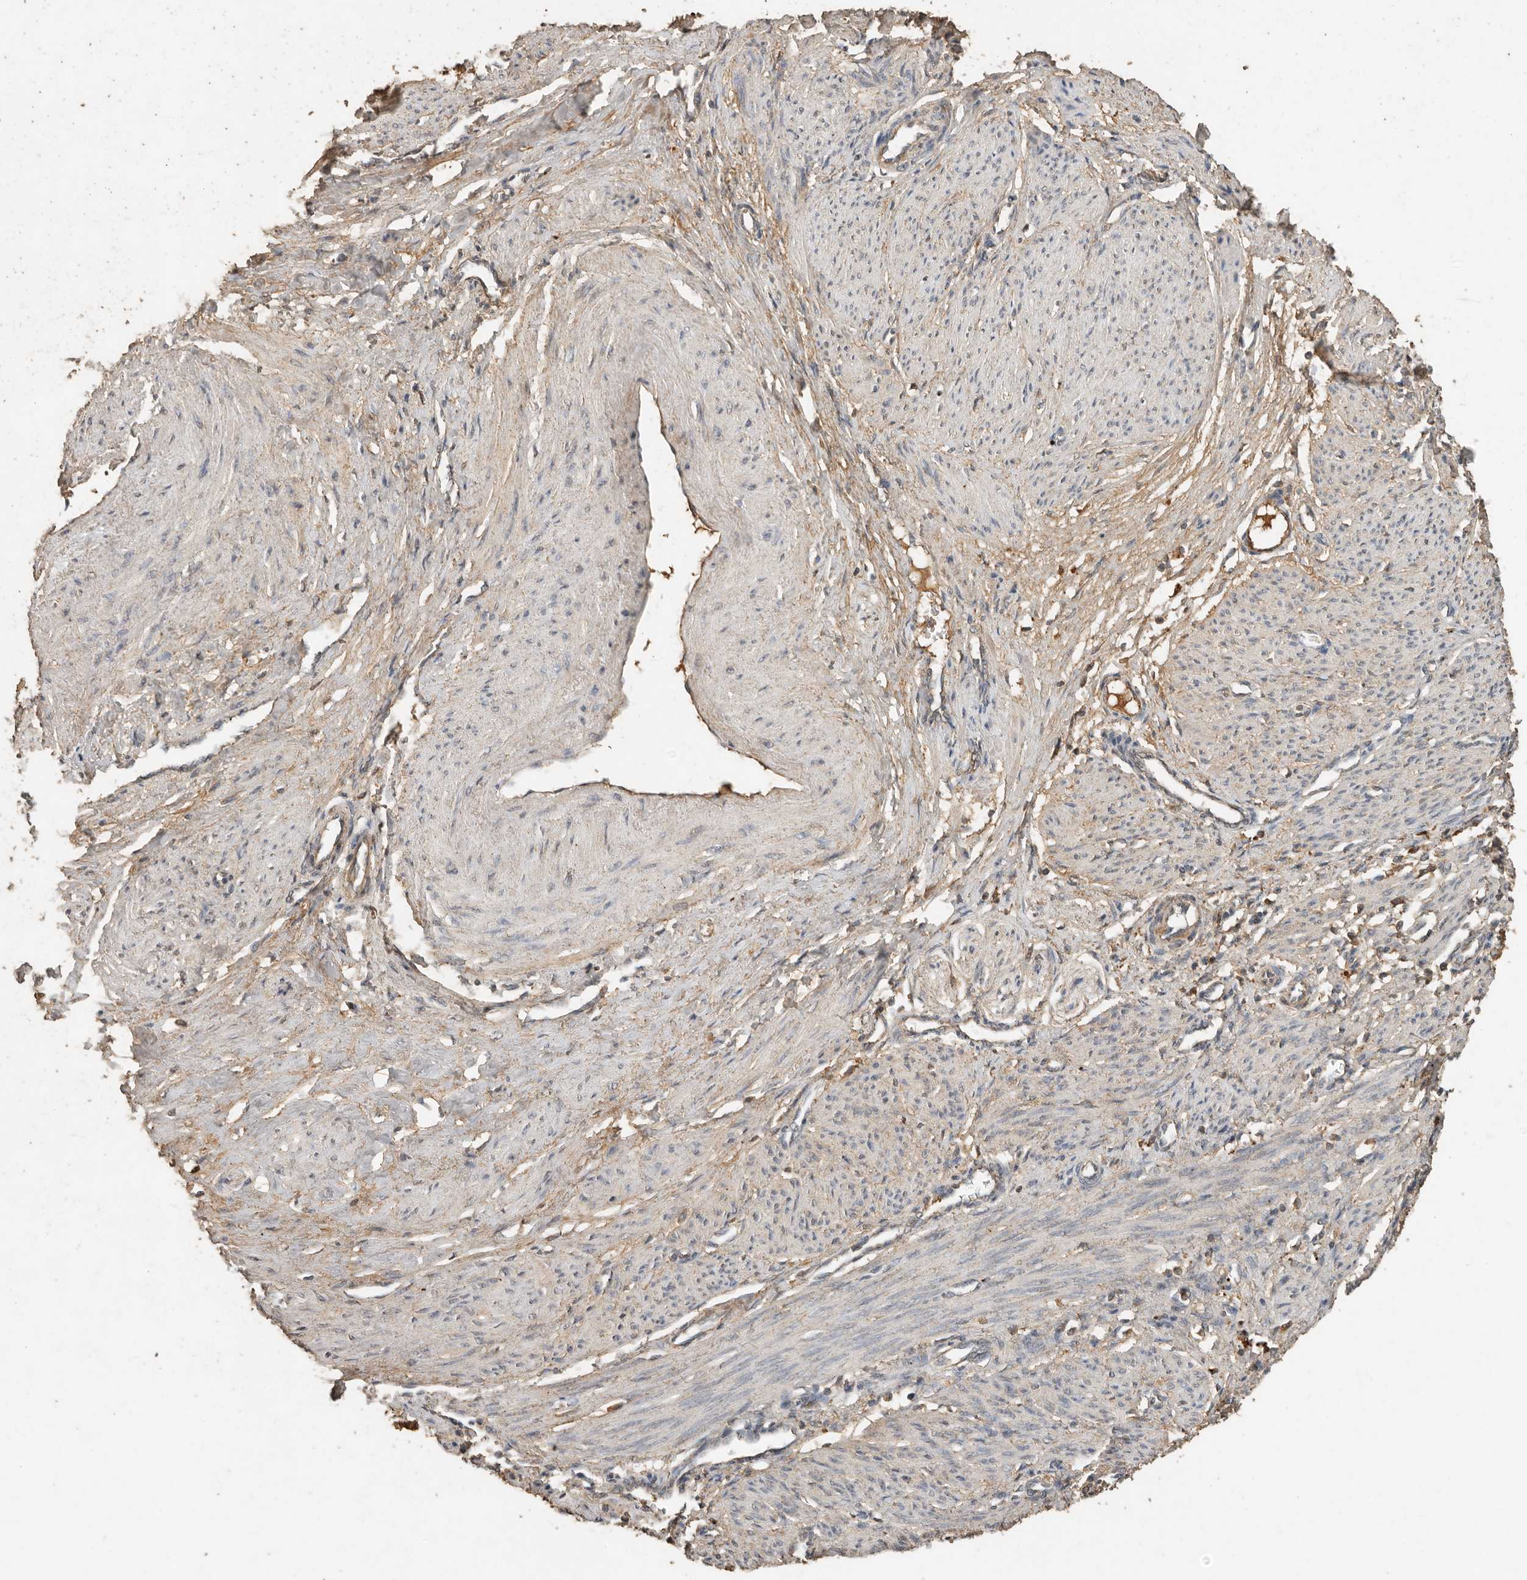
{"staining": {"intensity": "moderate", "quantity": "25%-75%", "location": "cytoplasmic/membranous"}, "tissue": "smooth muscle", "cell_type": "Smooth muscle cells", "image_type": "normal", "snomed": [{"axis": "morphology", "description": "Normal tissue, NOS"}, {"axis": "topography", "description": "Endometrium"}], "caption": "Protein analysis of unremarkable smooth muscle reveals moderate cytoplasmic/membranous staining in about 25%-75% of smooth muscle cells.", "gene": "CTF1", "patient": {"sex": "female", "age": 33}}